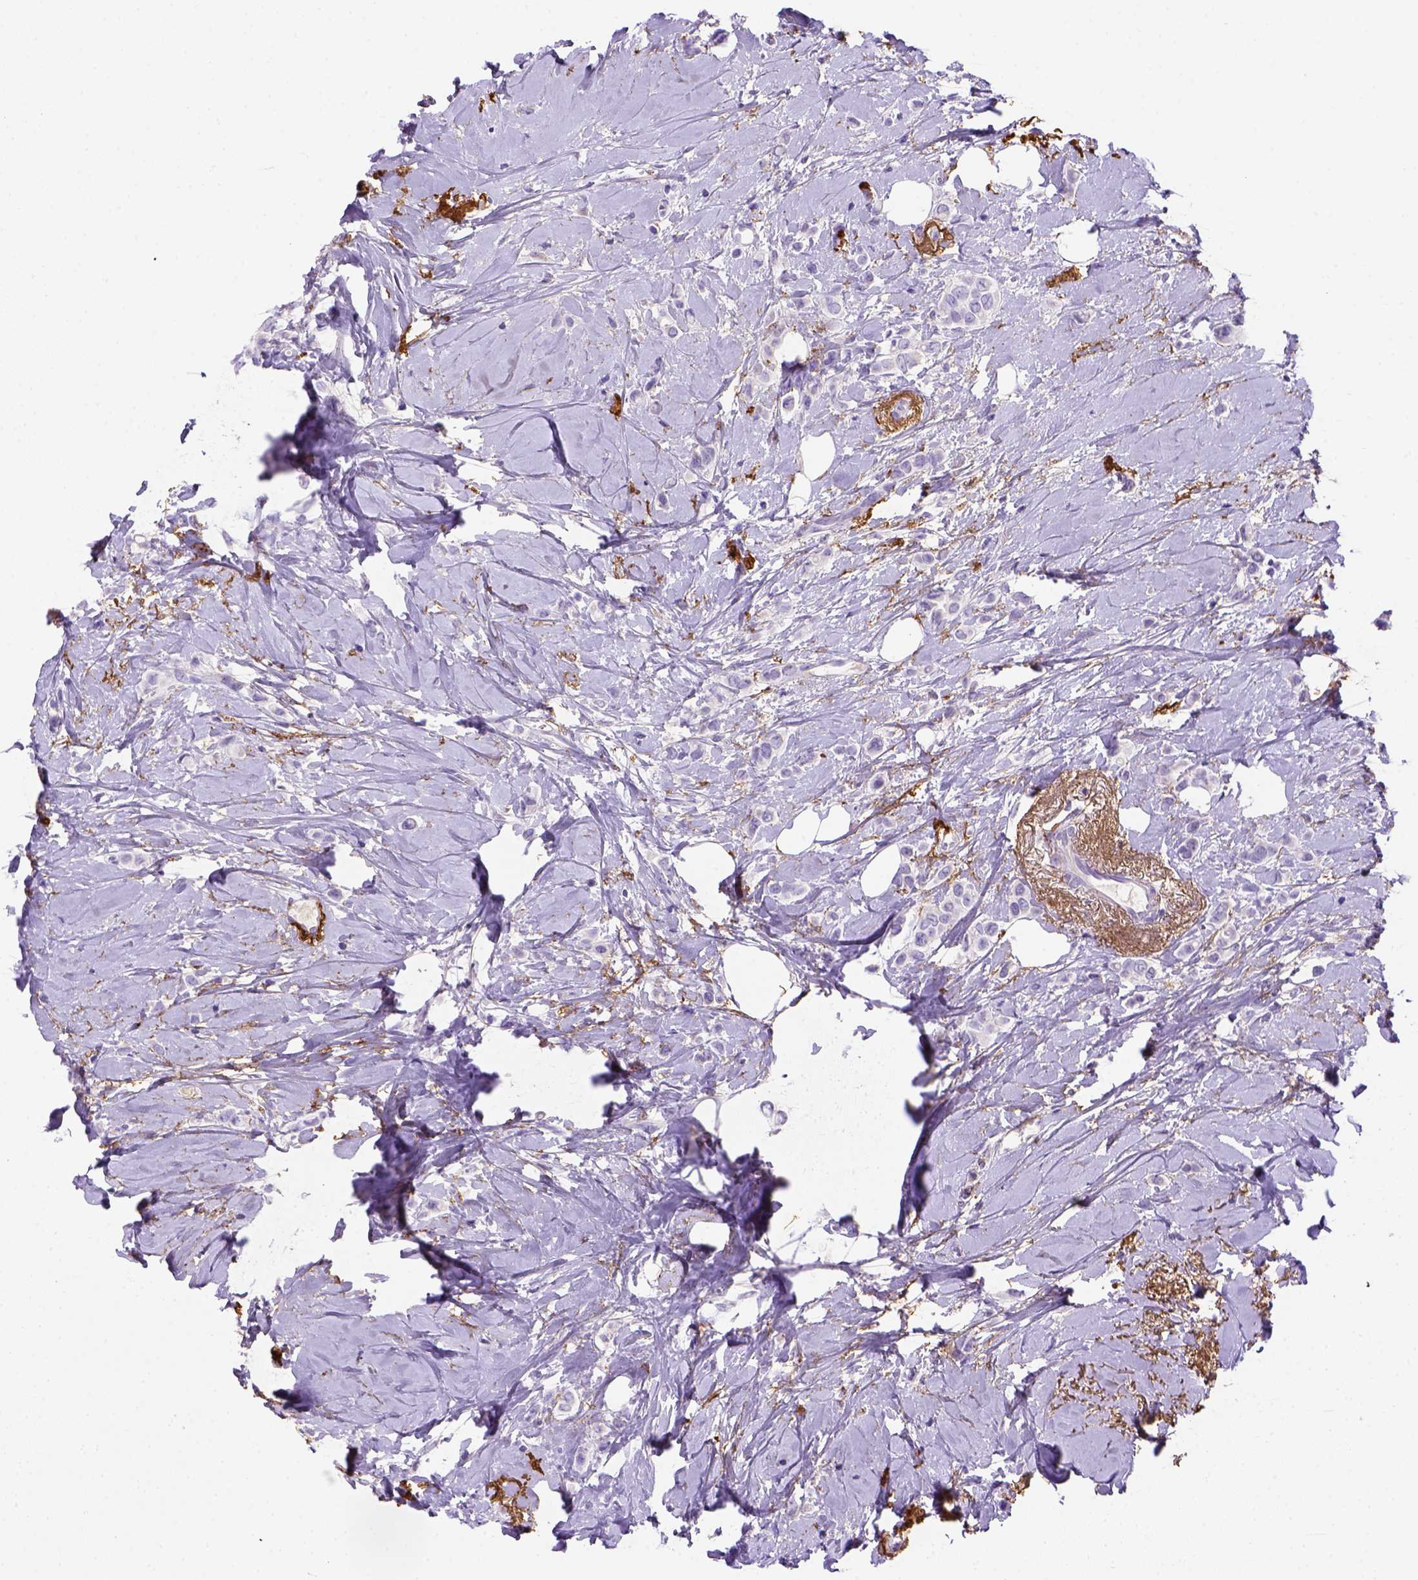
{"staining": {"intensity": "negative", "quantity": "none", "location": "none"}, "tissue": "breast cancer", "cell_type": "Tumor cells", "image_type": "cancer", "snomed": [{"axis": "morphology", "description": "Lobular carcinoma"}, {"axis": "topography", "description": "Breast"}], "caption": "Immunohistochemistry (IHC) of breast cancer demonstrates no expression in tumor cells.", "gene": "SIRPD", "patient": {"sex": "female", "age": 66}}